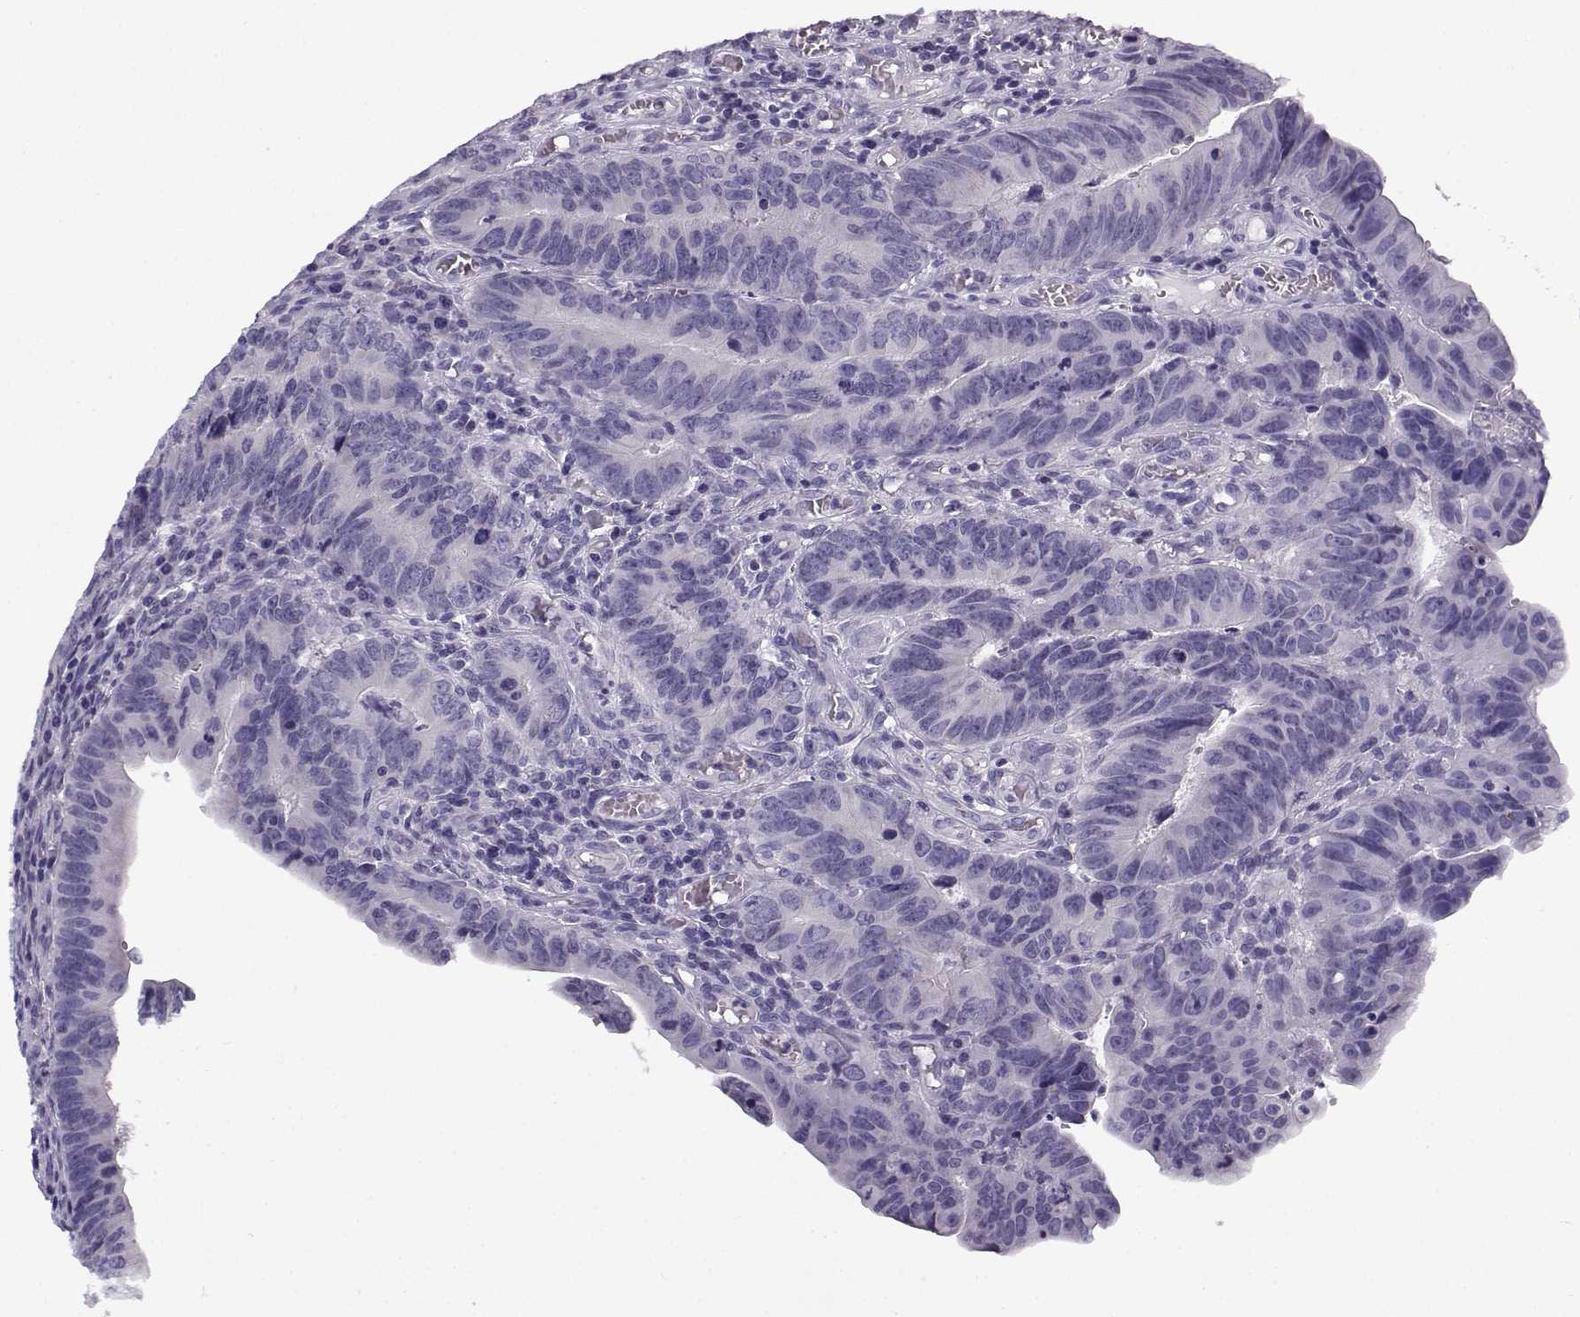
{"staining": {"intensity": "negative", "quantity": "none", "location": "none"}, "tissue": "colorectal cancer", "cell_type": "Tumor cells", "image_type": "cancer", "snomed": [{"axis": "morphology", "description": "Adenocarcinoma, NOS"}, {"axis": "topography", "description": "Colon"}], "caption": "DAB immunohistochemical staining of adenocarcinoma (colorectal) displays no significant expression in tumor cells. (DAB IHC visualized using brightfield microscopy, high magnification).", "gene": "FAM166A", "patient": {"sex": "female", "age": 87}}